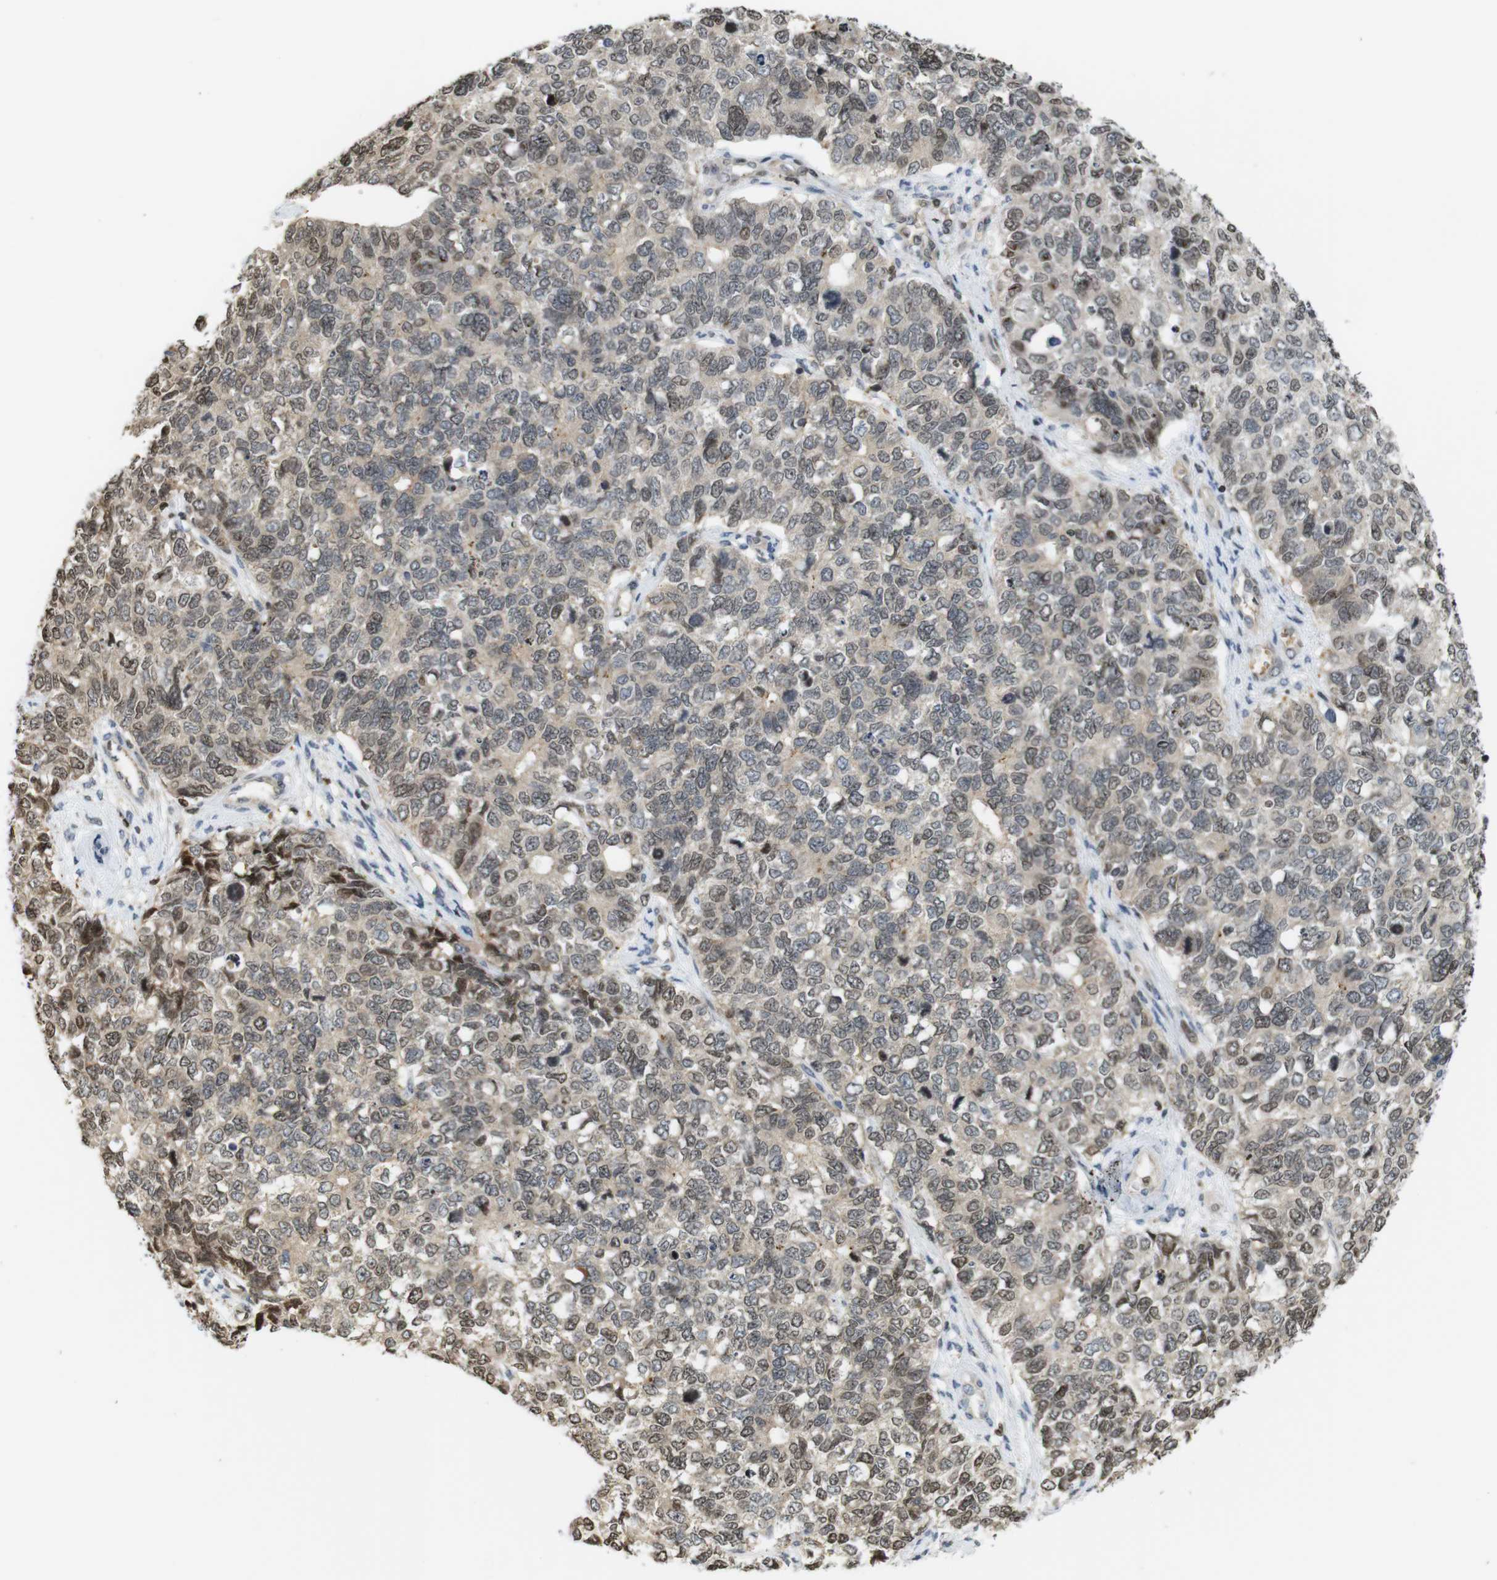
{"staining": {"intensity": "moderate", "quantity": "25%-75%", "location": "nuclear"}, "tissue": "cervical cancer", "cell_type": "Tumor cells", "image_type": "cancer", "snomed": [{"axis": "morphology", "description": "Squamous cell carcinoma, NOS"}, {"axis": "topography", "description": "Cervix"}], "caption": "A high-resolution photomicrograph shows IHC staining of cervical cancer, which shows moderate nuclear positivity in approximately 25%-75% of tumor cells. The protein of interest is shown in brown color, while the nuclei are stained blue.", "gene": "MBD1", "patient": {"sex": "female", "age": 63}}